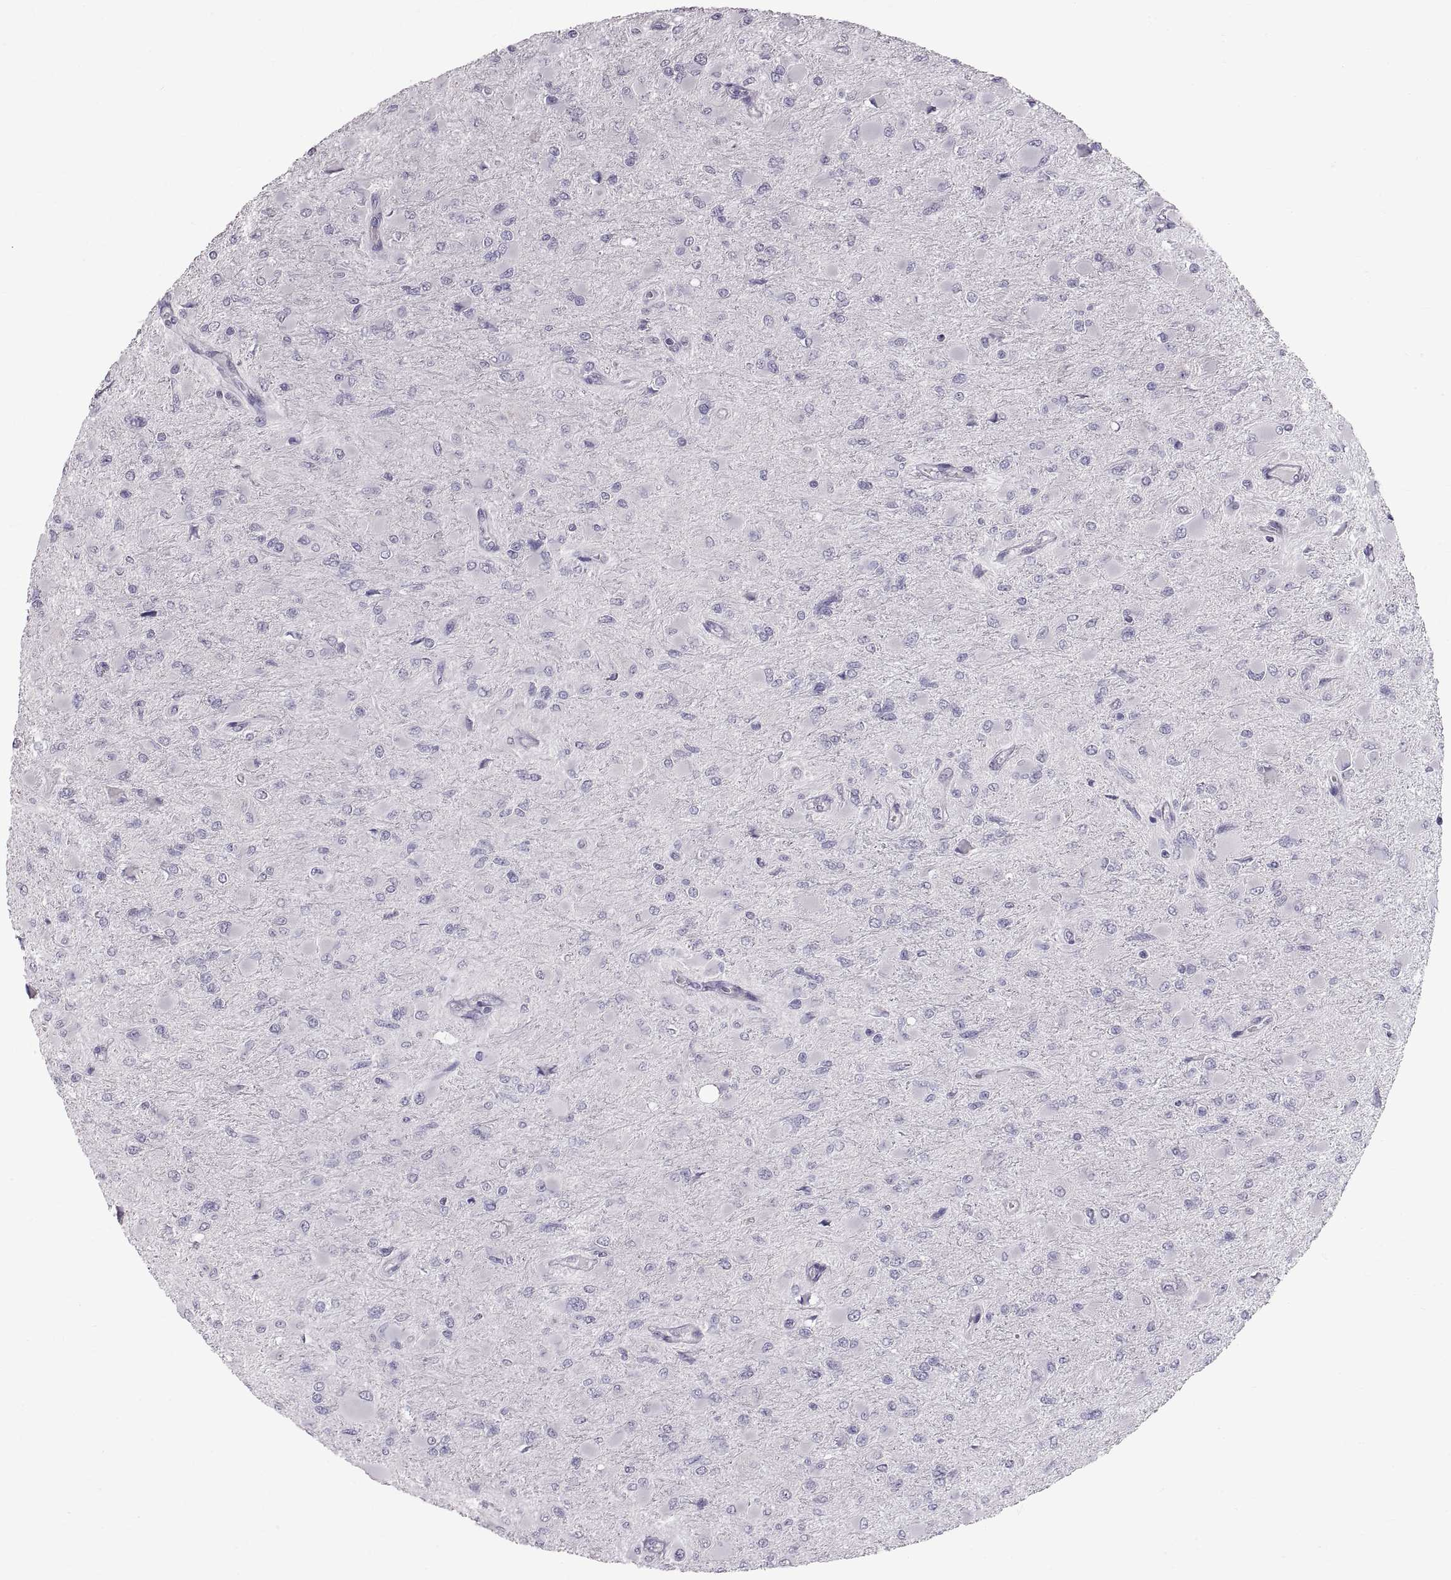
{"staining": {"intensity": "negative", "quantity": "none", "location": "none"}, "tissue": "glioma", "cell_type": "Tumor cells", "image_type": "cancer", "snomed": [{"axis": "morphology", "description": "Glioma, malignant, High grade"}, {"axis": "topography", "description": "Cerebral cortex"}], "caption": "Human high-grade glioma (malignant) stained for a protein using immunohistochemistry demonstrates no positivity in tumor cells.", "gene": "WBP2NL", "patient": {"sex": "female", "age": 36}}